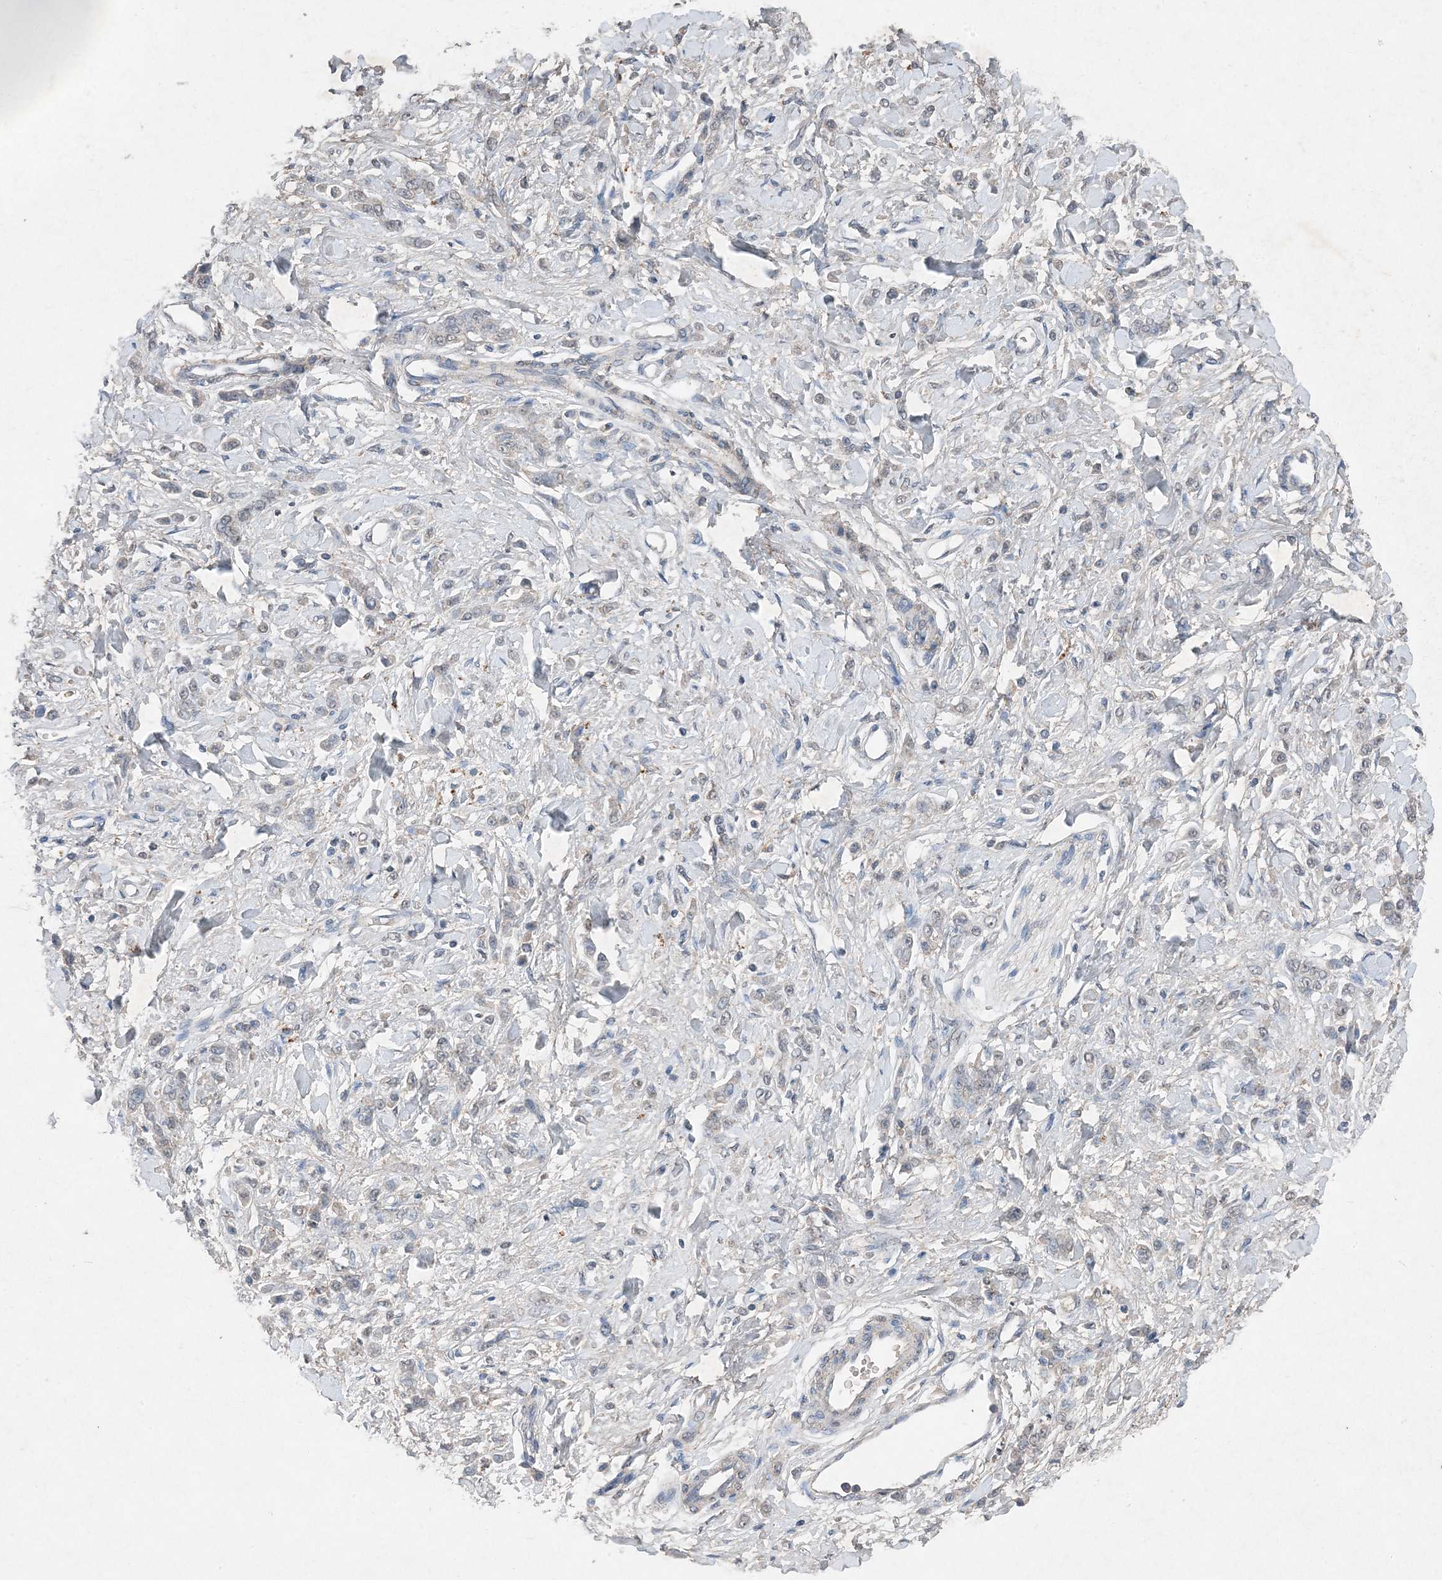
{"staining": {"intensity": "negative", "quantity": "none", "location": "none"}, "tissue": "stomach cancer", "cell_type": "Tumor cells", "image_type": "cancer", "snomed": [{"axis": "morphology", "description": "Normal tissue, NOS"}, {"axis": "morphology", "description": "Adenocarcinoma, NOS"}, {"axis": "topography", "description": "Stomach"}], "caption": "IHC of stomach cancer (adenocarcinoma) demonstrates no staining in tumor cells.", "gene": "FCN3", "patient": {"sex": "male", "age": 82}}